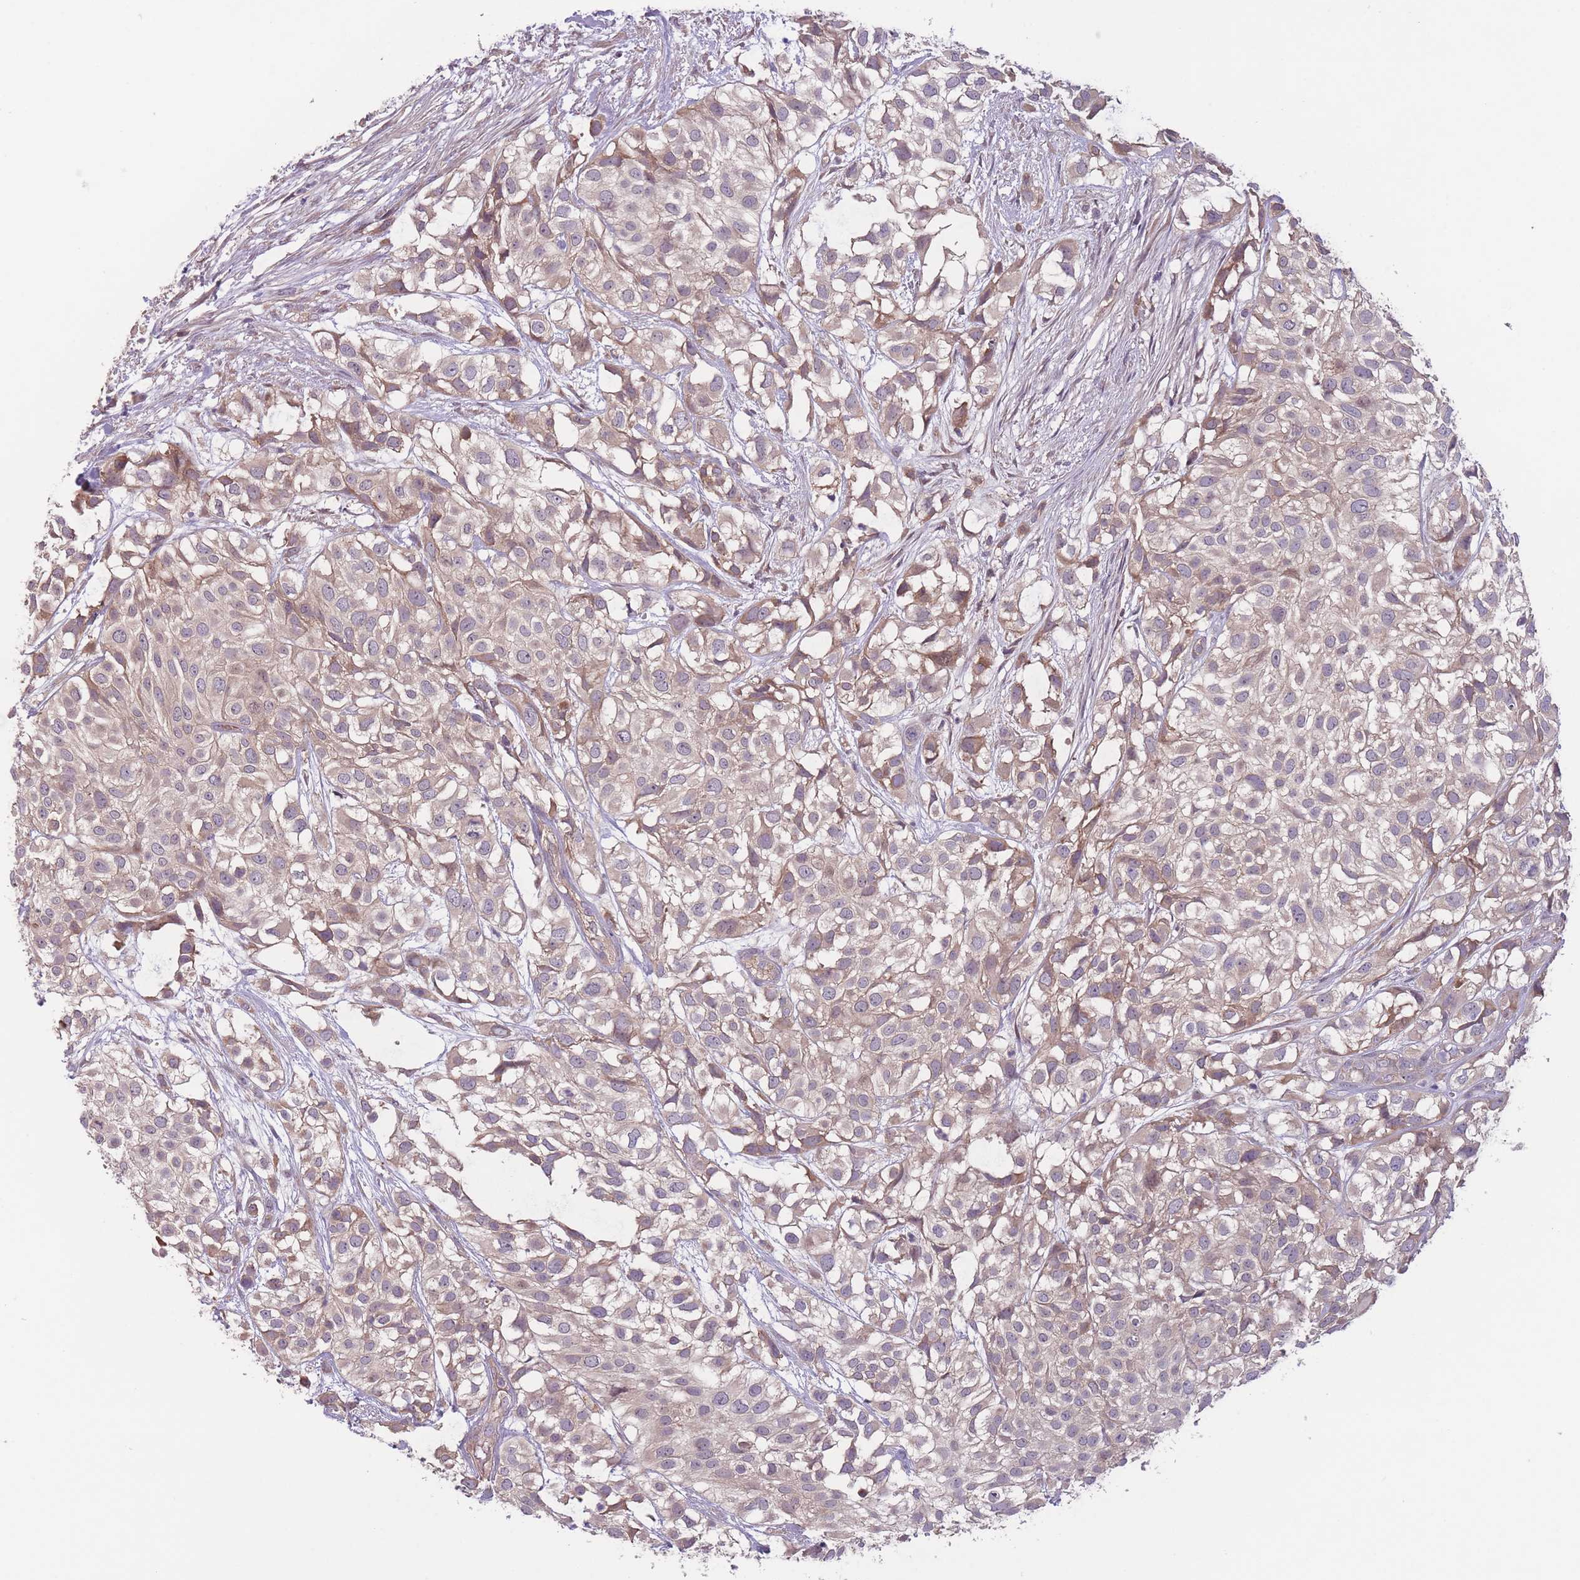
{"staining": {"intensity": "weak", "quantity": ">75%", "location": "cytoplasmic/membranous"}, "tissue": "urothelial cancer", "cell_type": "Tumor cells", "image_type": "cancer", "snomed": [{"axis": "morphology", "description": "Urothelial carcinoma, High grade"}, {"axis": "topography", "description": "Urinary bladder"}], "caption": "Human urothelial carcinoma (high-grade) stained with a protein marker exhibits weak staining in tumor cells.", "gene": "ITPKC", "patient": {"sex": "male", "age": 56}}